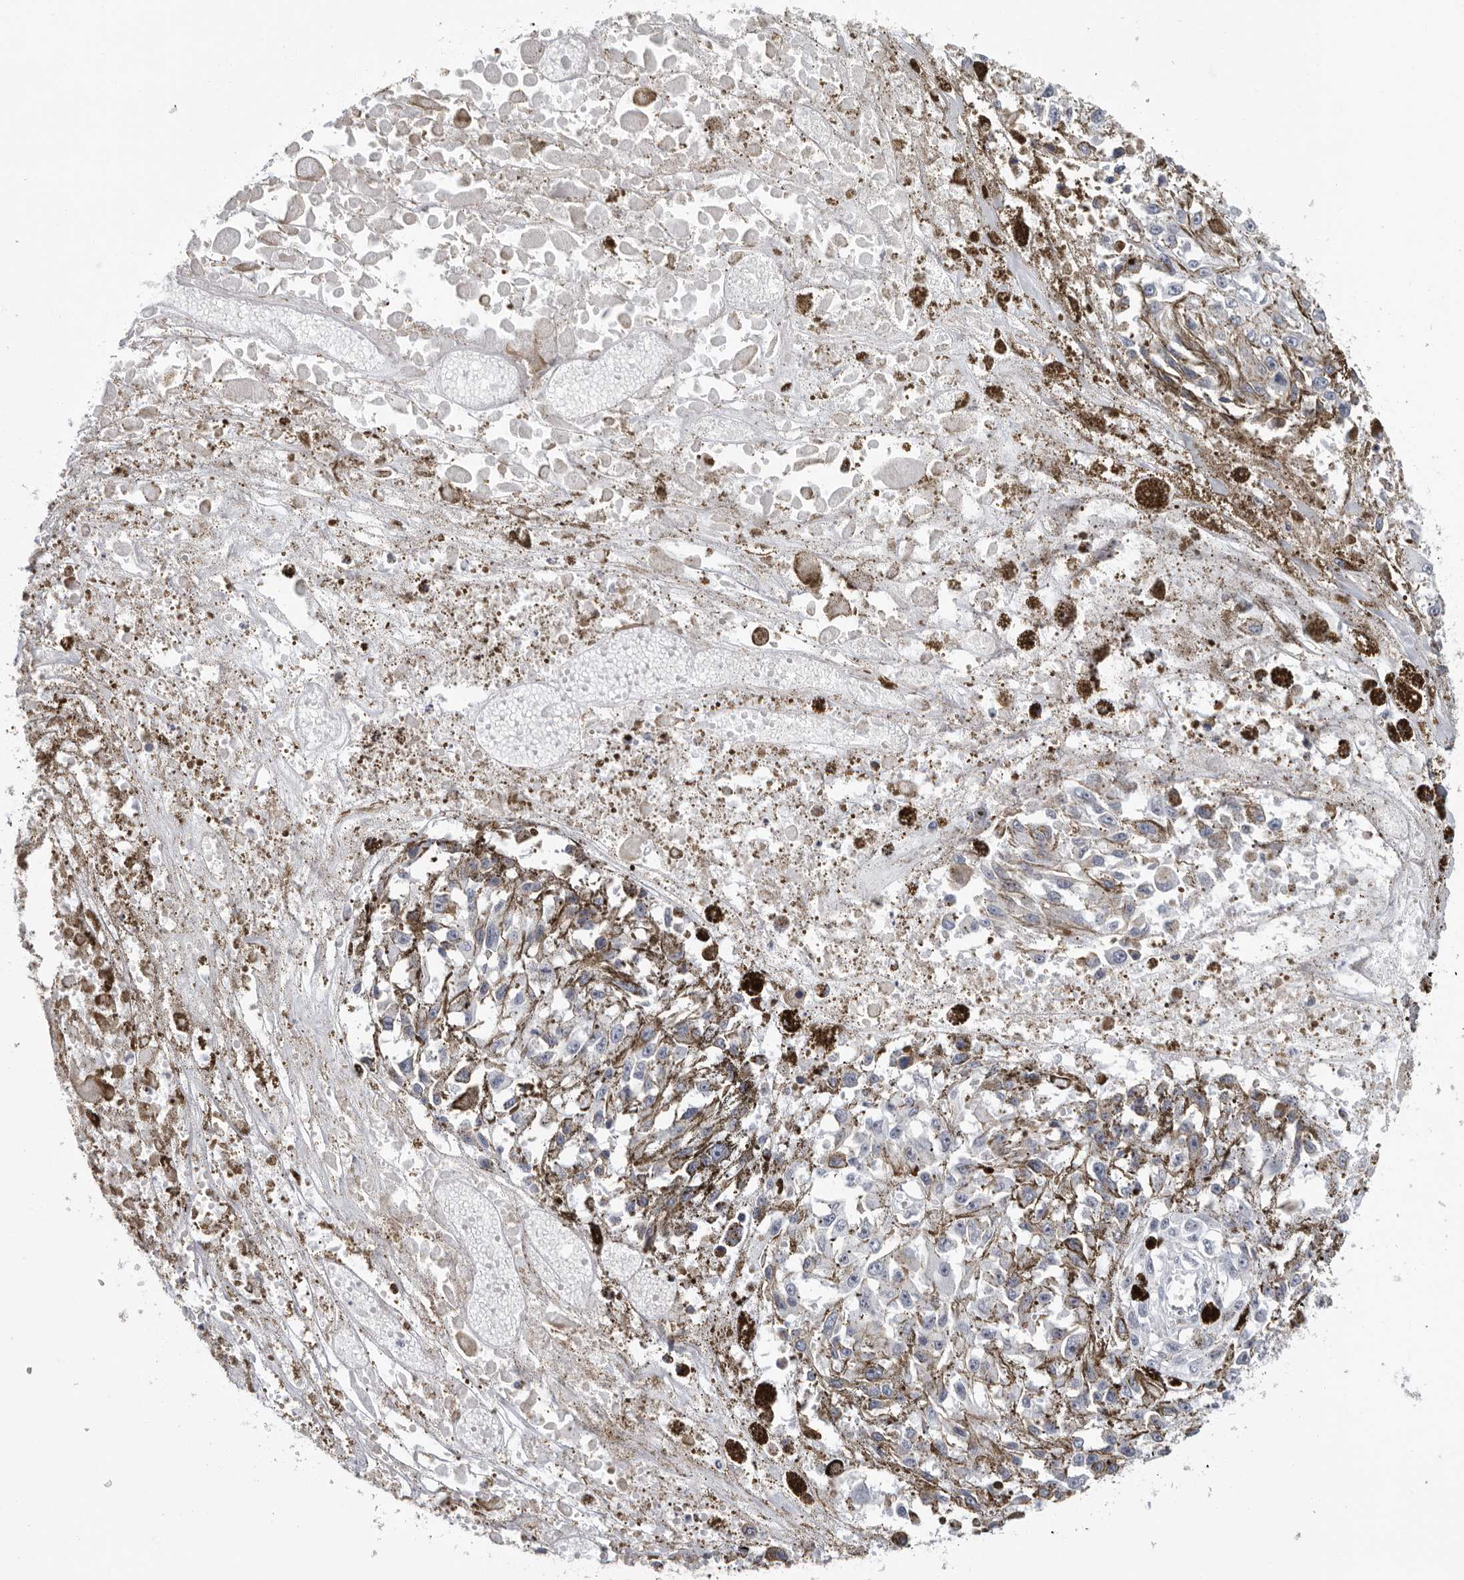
{"staining": {"intensity": "negative", "quantity": "none", "location": "none"}, "tissue": "melanoma", "cell_type": "Tumor cells", "image_type": "cancer", "snomed": [{"axis": "morphology", "description": "Malignant melanoma, Metastatic site"}, {"axis": "topography", "description": "Lymph node"}], "caption": "A photomicrograph of melanoma stained for a protein reveals no brown staining in tumor cells.", "gene": "PIP4K2C", "patient": {"sex": "male", "age": 59}}